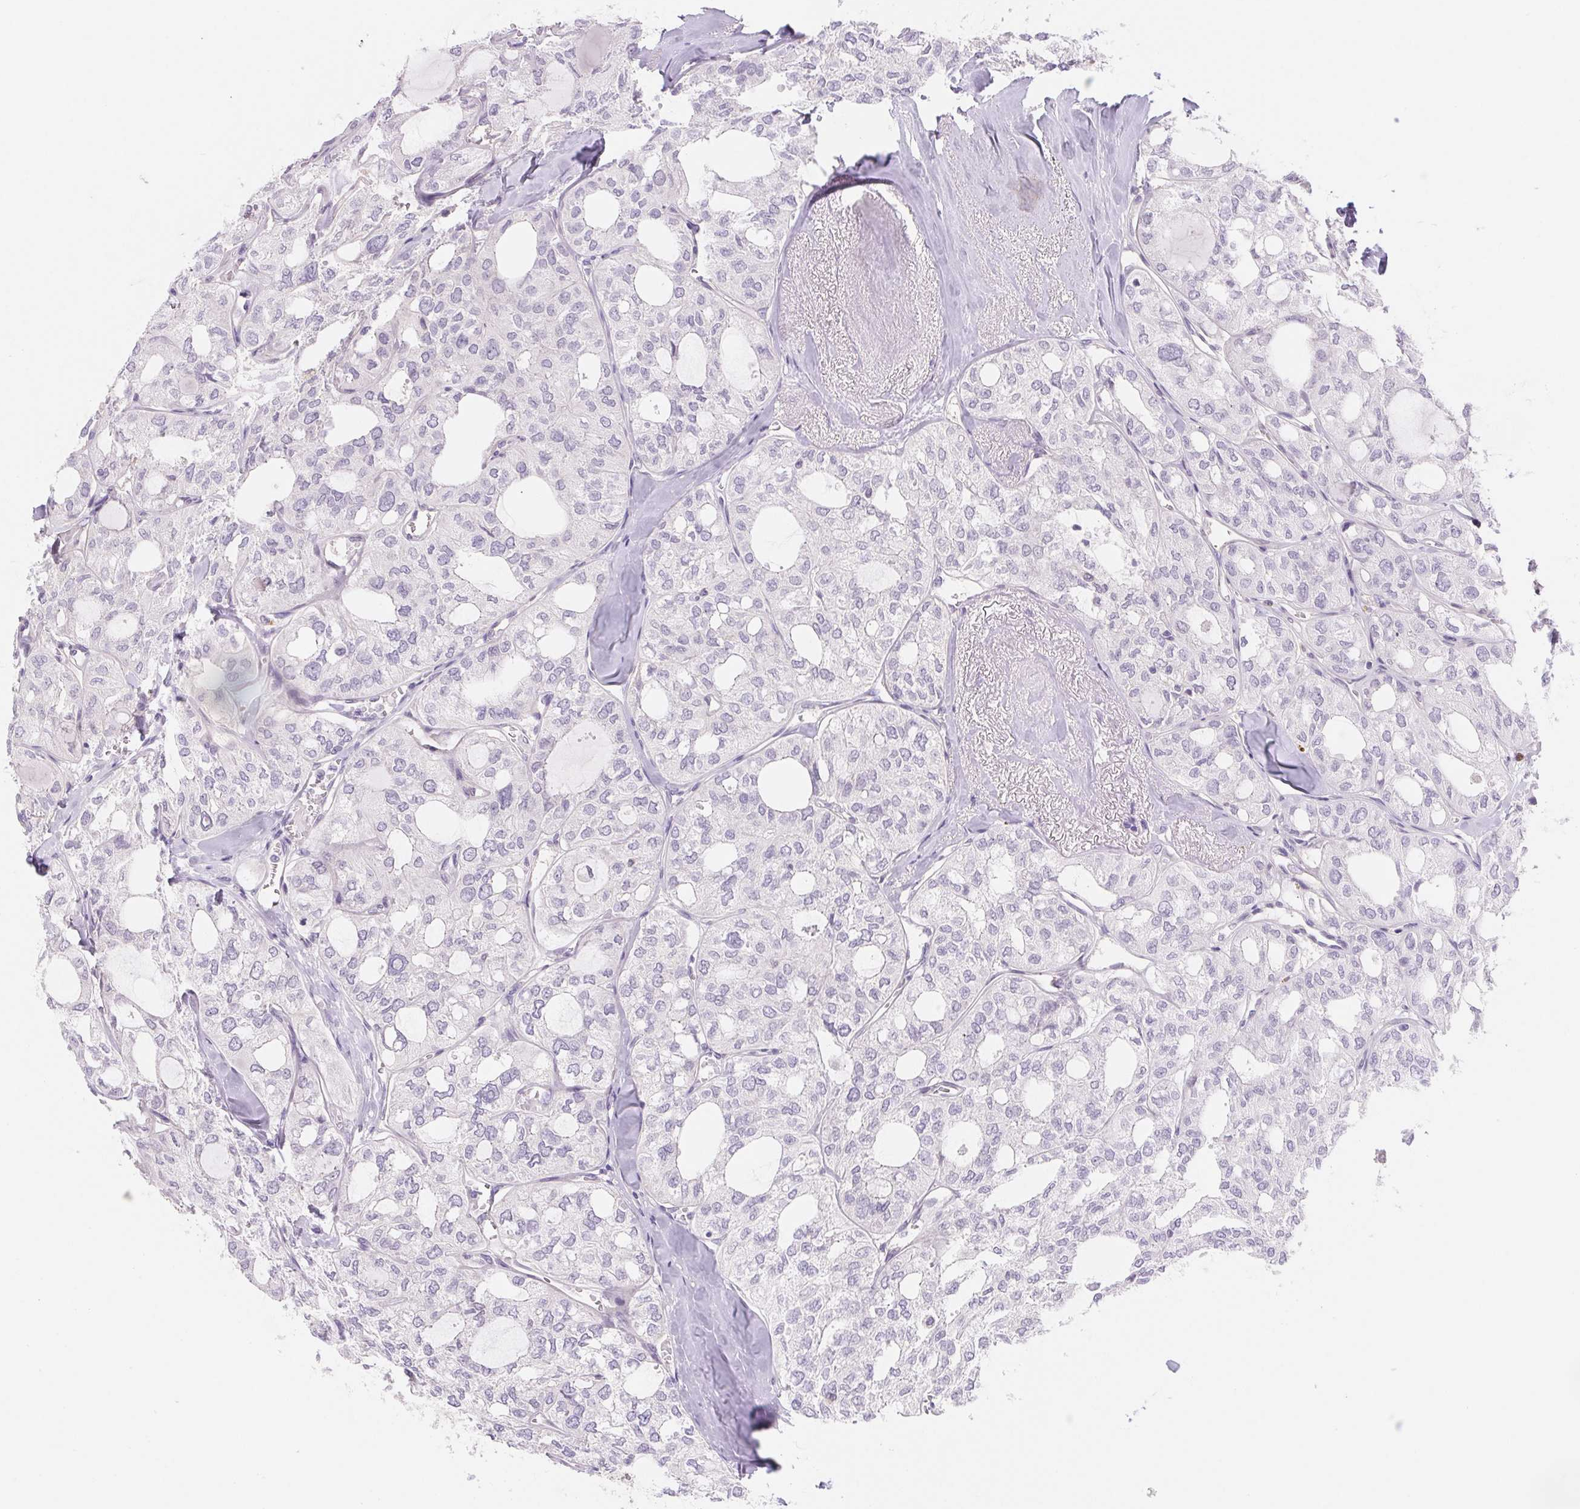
{"staining": {"intensity": "negative", "quantity": "none", "location": "none"}, "tissue": "thyroid cancer", "cell_type": "Tumor cells", "image_type": "cancer", "snomed": [{"axis": "morphology", "description": "Follicular adenoma carcinoma, NOS"}, {"axis": "topography", "description": "Thyroid gland"}], "caption": "Immunohistochemical staining of human follicular adenoma carcinoma (thyroid) shows no significant expression in tumor cells. The staining is performed using DAB (3,3'-diaminobenzidine) brown chromogen with nuclei counter-stained in using hematoxylin.", "gene": "CTNND2", "patient": {"sex": "male", "age": 75}}